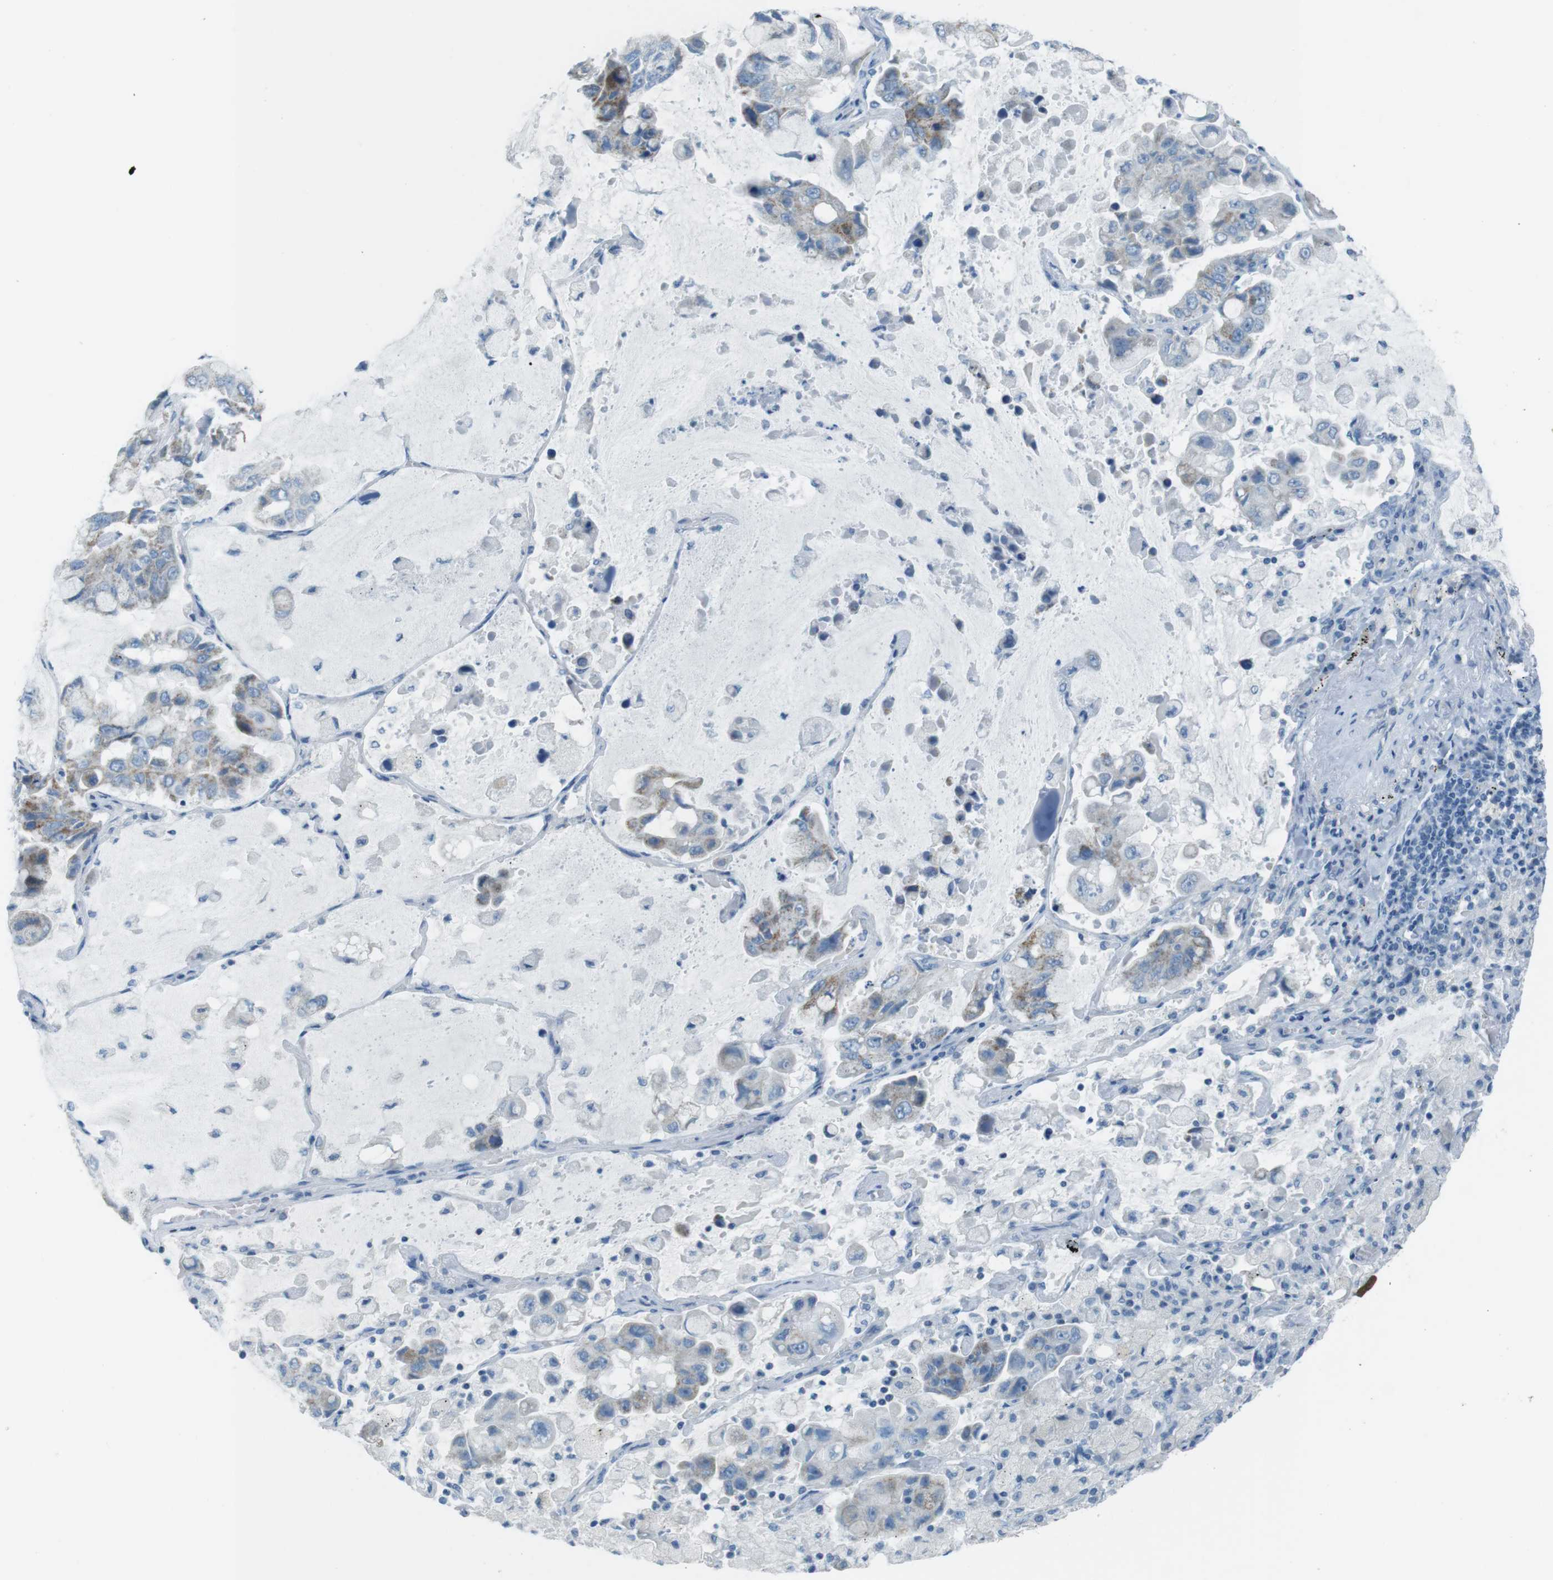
{"staining": {"intensity": "weak", "quantity": "<25%", "location": "cytoplasmic/membranous"}, "tissue": "lung cancer", "cell_type": "Tumor cells", "image_type": "cancer", "snomed": [{"axis": "morphology", "description": "Adenocarcinoma, NOS"}, {"axis": "topography", "description": "Lung"}], "caption": "Lung cancer was stained to show a protein in brown. There is no significant positivity in tumor cells.", "gene": "DNAJA3", "patient": {"sex": "male", "age": 64}}